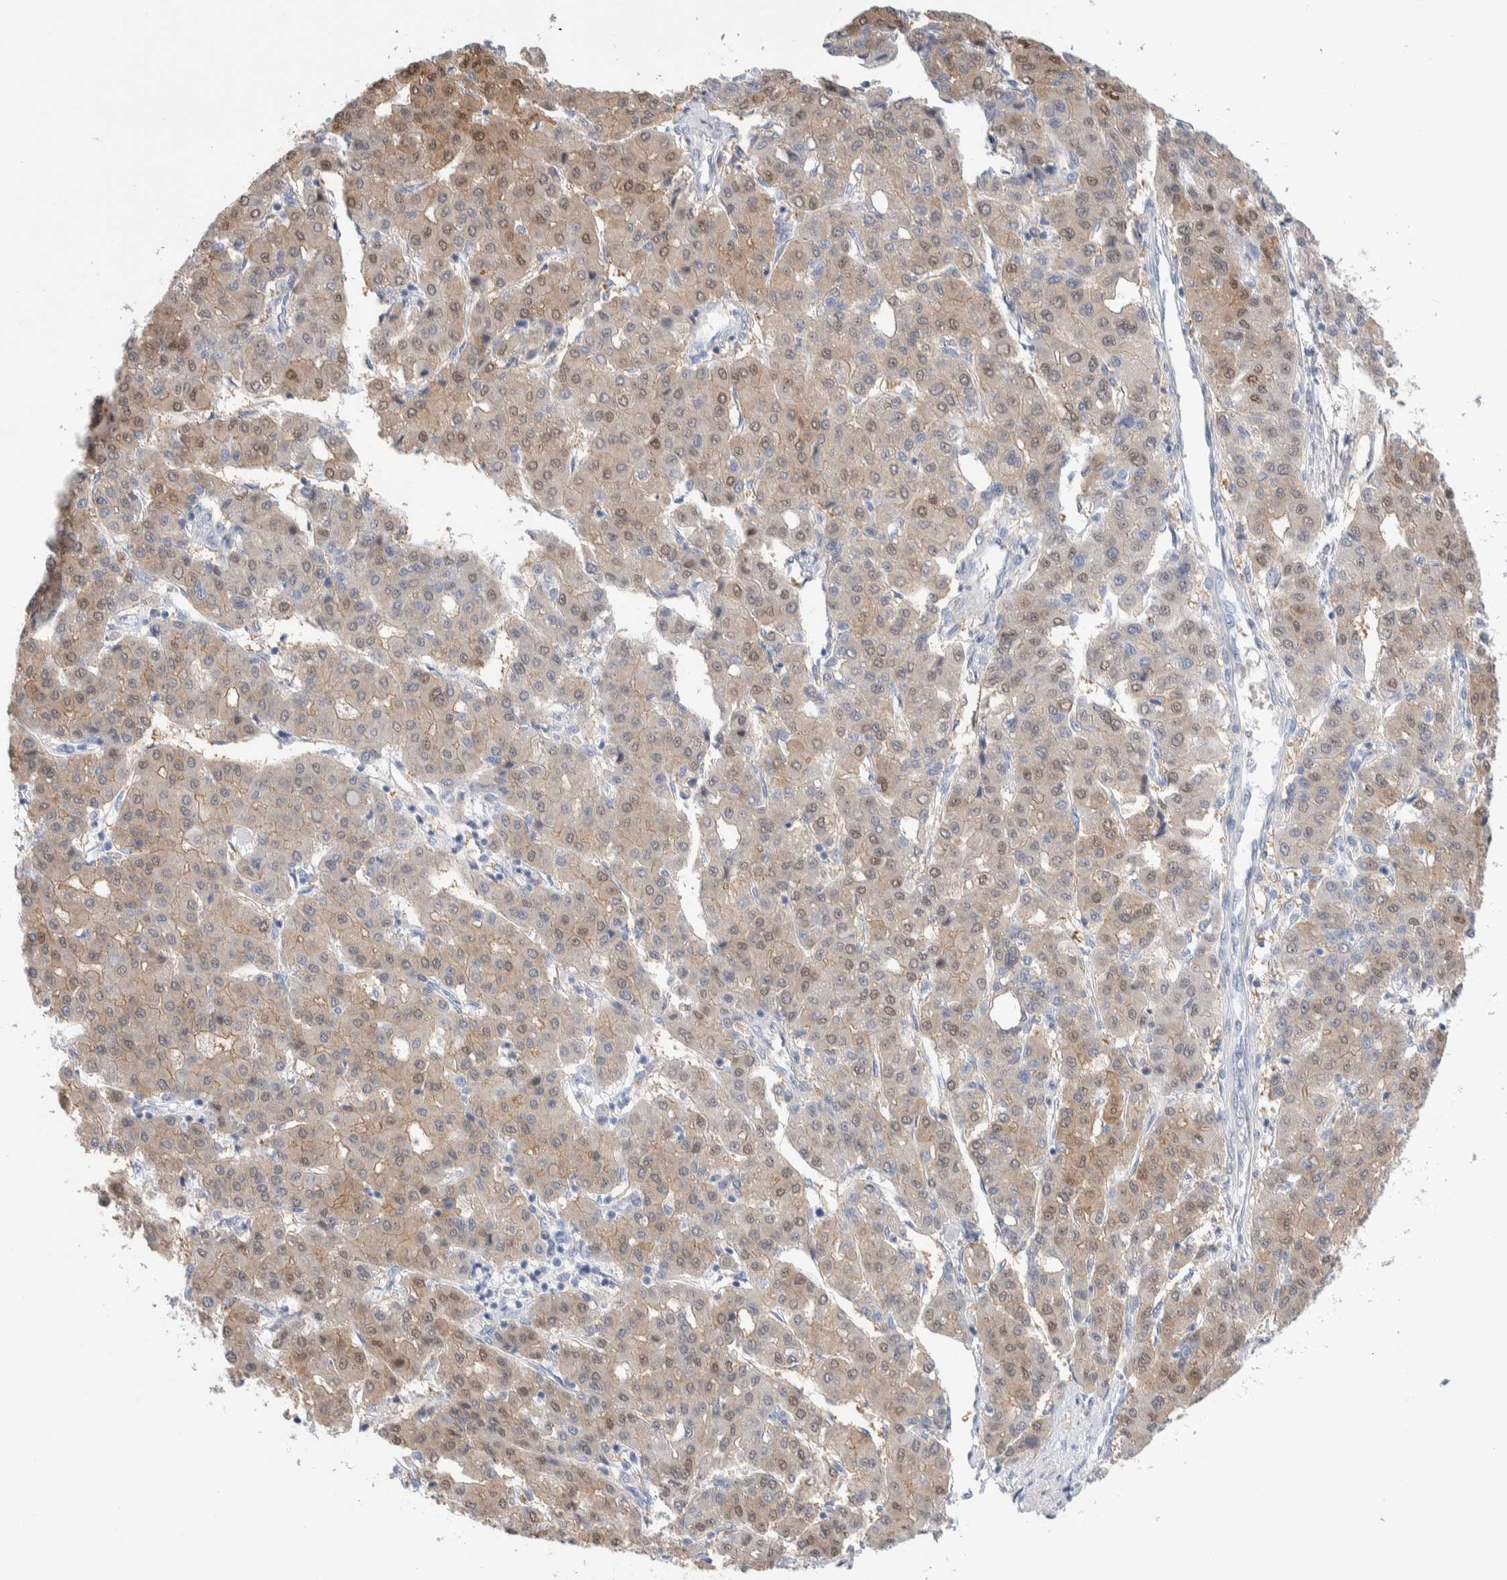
{"staining": {"intensity": "weak", "quantity": ">75%", "location": "cytoplasmic/membranous,nuclear"}, "tissue": "liver cancer", "cell_type": "Tumor cells", "image_type": "cancer", "snomed": [{"axis": "morphology", "description": "Carcinoma, Hepatocellular, NOS"}, {"axis": "topography", "description": "Liver"}], "caption": "A high-resolution image shows immunohistochemistry (IHC) staining of hepatocellular carcinoma (liver), which demonstrates weak cytoplasmic/membranous and nuclear expression in approximately >75% of tumor cells.", "gene": "GDA", "patient": {"sex": "male", "age": 65}}